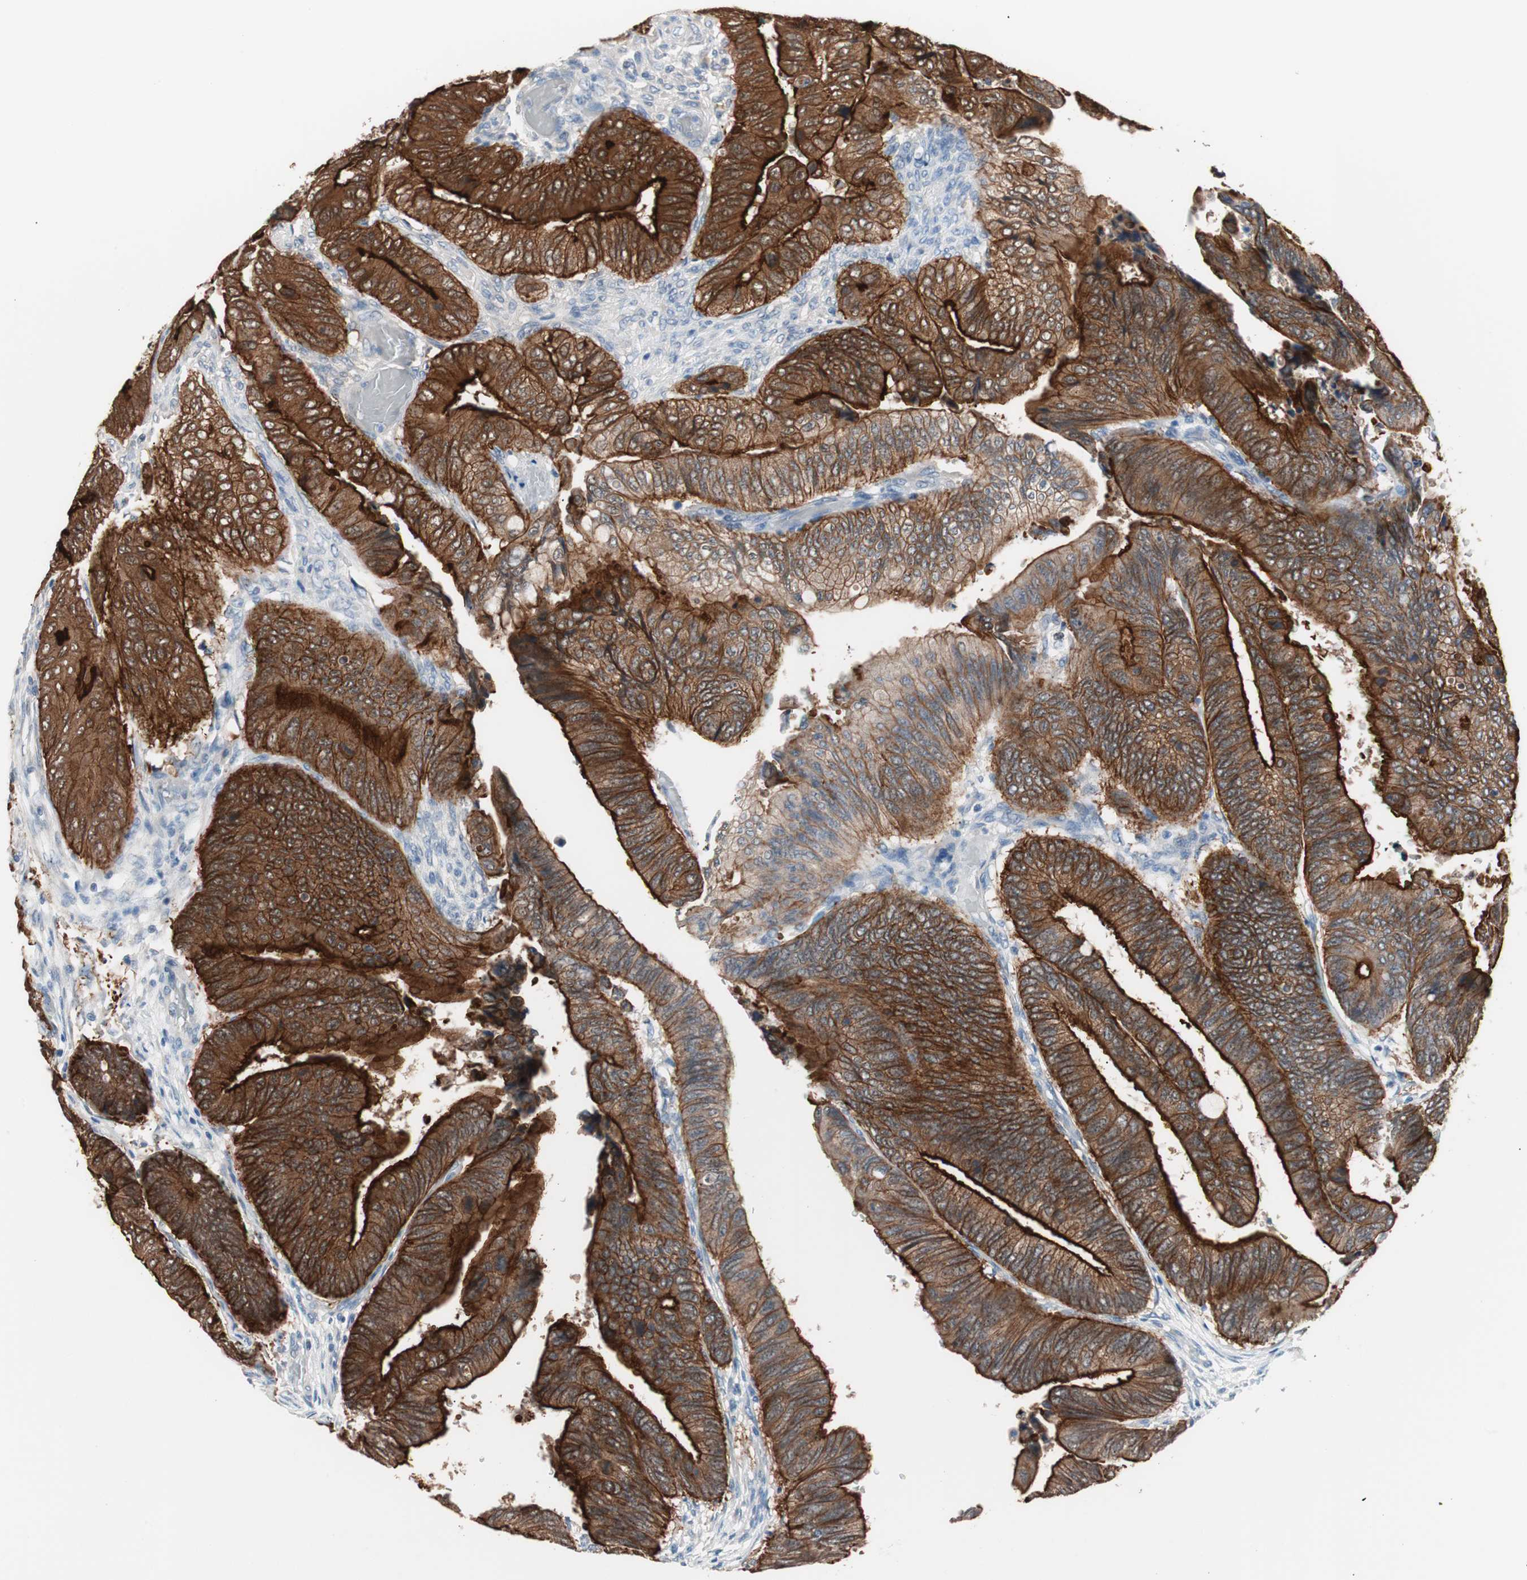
{"staining": {"intensity": "strong", "quantity": ">75%", "location": "cytoplasmic/membranous"}, "tissue": "colorectal cancer", "cell_type": "Tumor cells", "image_type": "cancer", "snomed": [{"axis": "morphology", "description": "Normal tissue, NOS"}, {"axis": "morphology", "description": "Adenocarcinoma, NOS"}, {"axis": "topography", "description": "Rectum"}, {"axis": "topography", "description": "Peripheral nerve tissue"}], "caption": "High-magnification brightfield microscopy of colorectal adenocarcinoma stained with DAB (brown) and counterstained with hematoxylin (blue). tumor cells exhibit strong cytoplasmic/membranous positivity is present in approximately>75% of cells.", "gene": "VIL1", "patient": {"sex": "male", "age": 92}}